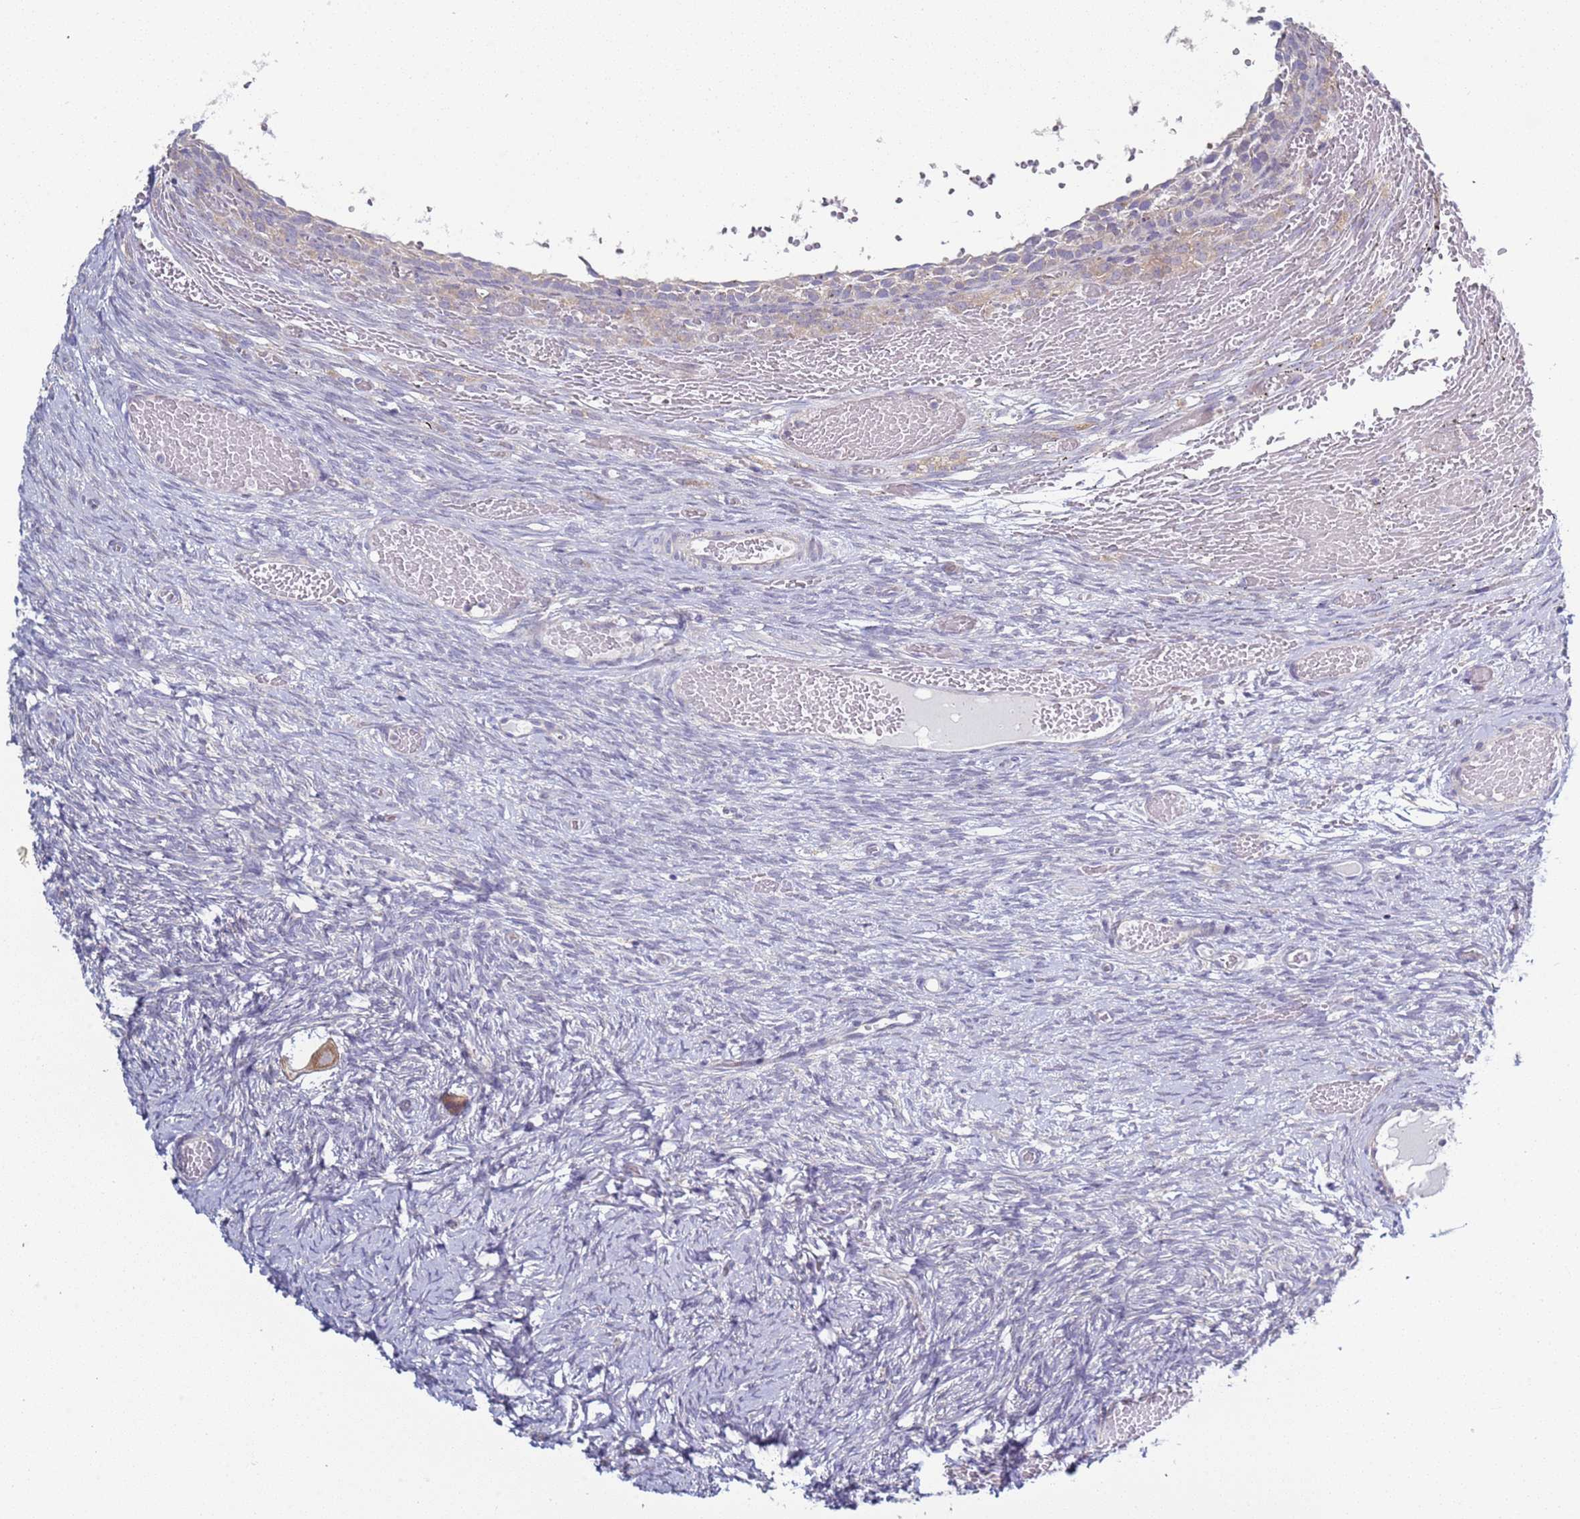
{"staining": {"intensity": "moderate", "quantity": ">75%", "location": "cytoplasmic/membranous"}, "tissue": "ovary", "cell_type": "Follicle cells", "image_type": "normal", "snomed": [{"axis": "morphology", "description": "Adenocarcinoma, NOS"}, {"axis": "topography", "description": "Endometrium"}], "caption": "An image of human ovary stained for a protein reveals moderate cytoplasmic/membranous brown staining in follicle cells. (IHC, brightfield microscopy, high magnification).", "gene": "DIP2B", "patient": {"sex": "female", "age": 32}}